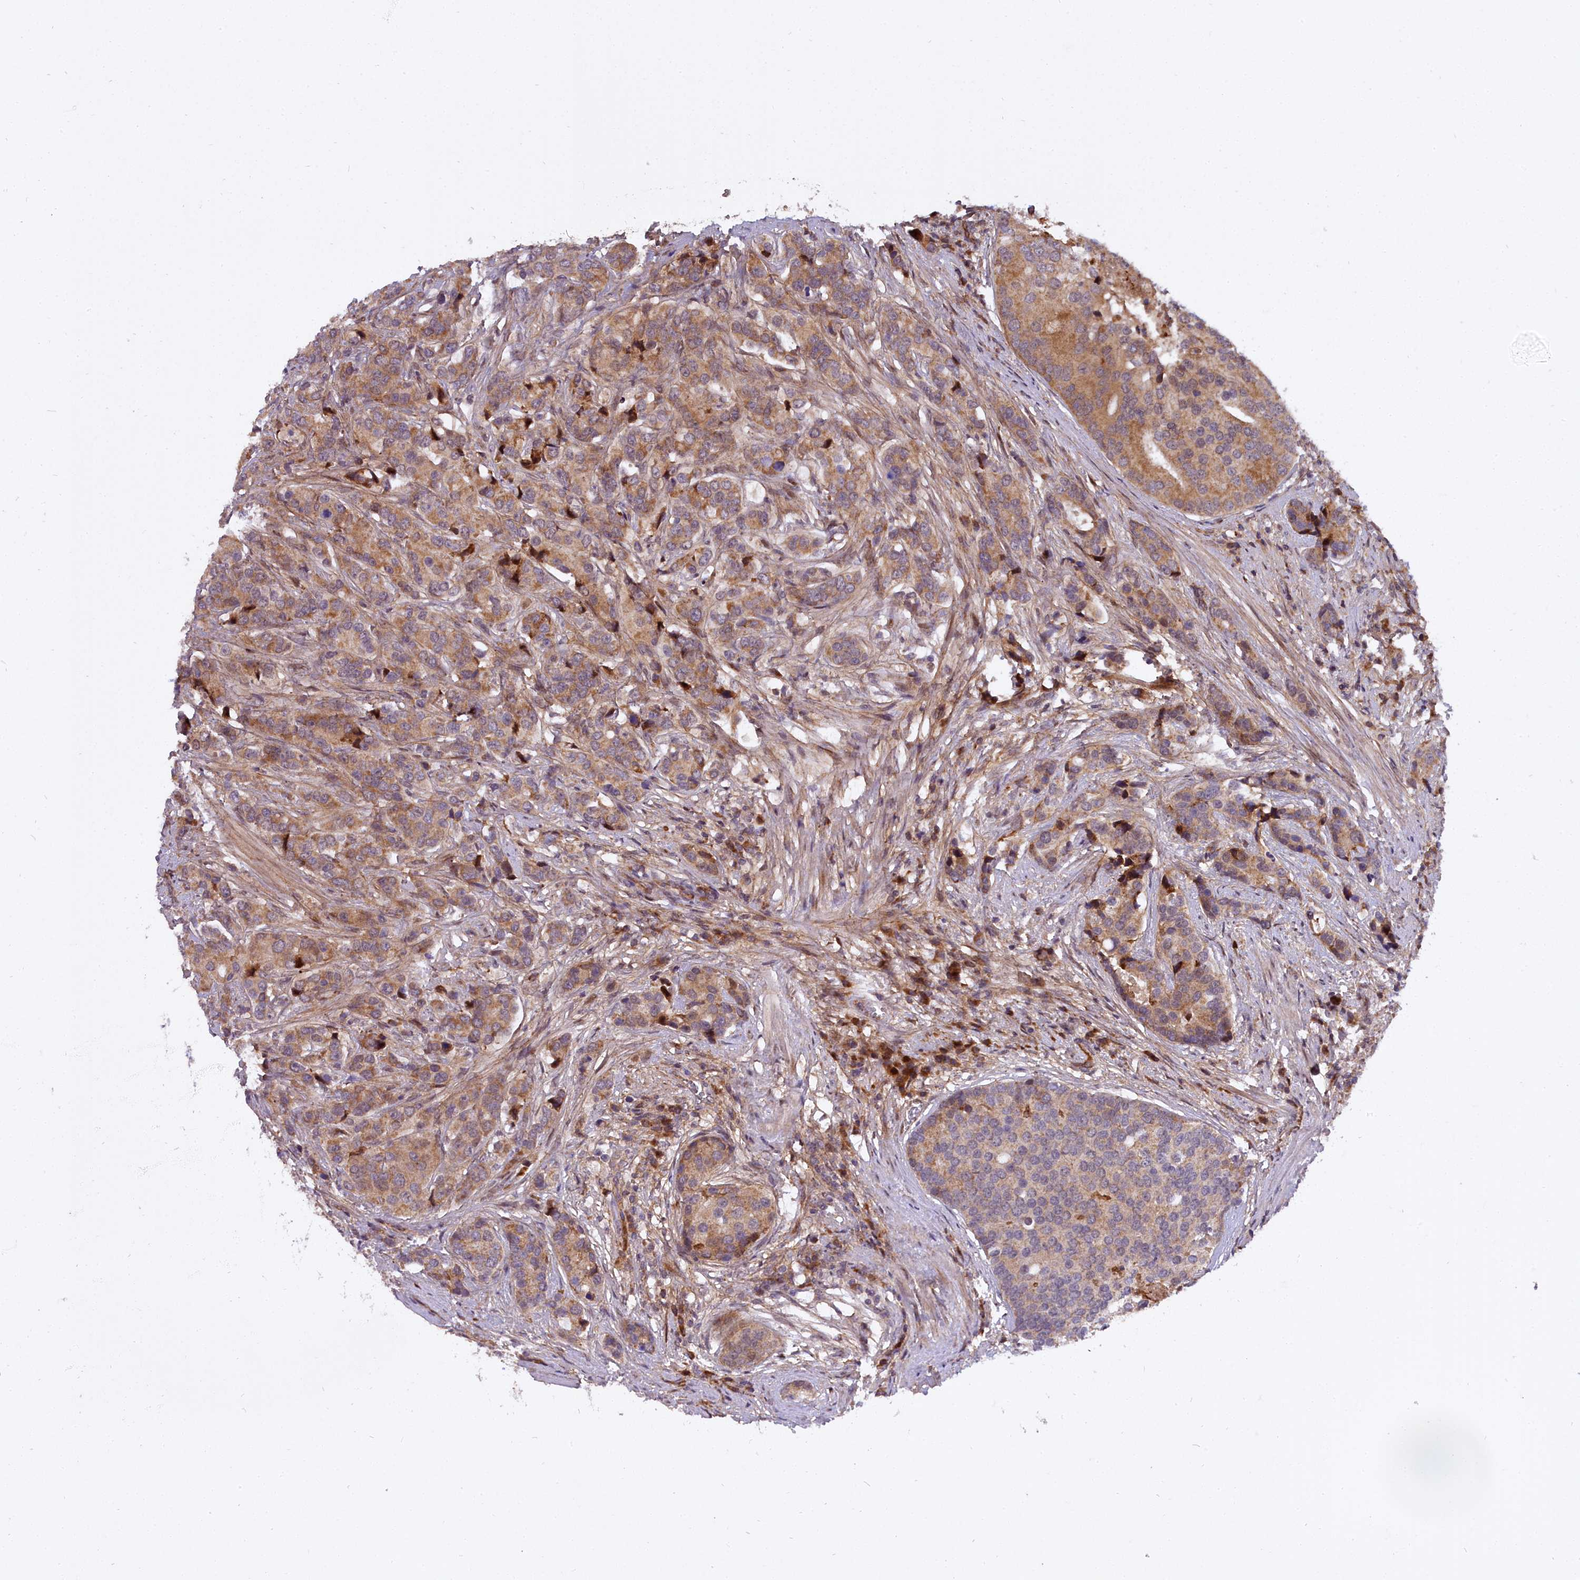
{"staining": {"intensity": "moderate", "quantity": ">75%", "location": "cytoplasmic/membranous"}, "tissue": "prostate cancer", "cell_type": "Tumor cells", "image_type": "cancer", "snomed": [{"axis": "morphology", "description": "Adenocarcinoma, High grade"}, {"axis": "topography", "description": "Prostate"}], "caption": "The histopathology image reveals staining of prostate cancer, revealing moderate cytoplasmic/membranous protein staining (brown color) within tumor cells.", "gene": "MRPS11", "patient": {"sex": "male", "age": 62}}